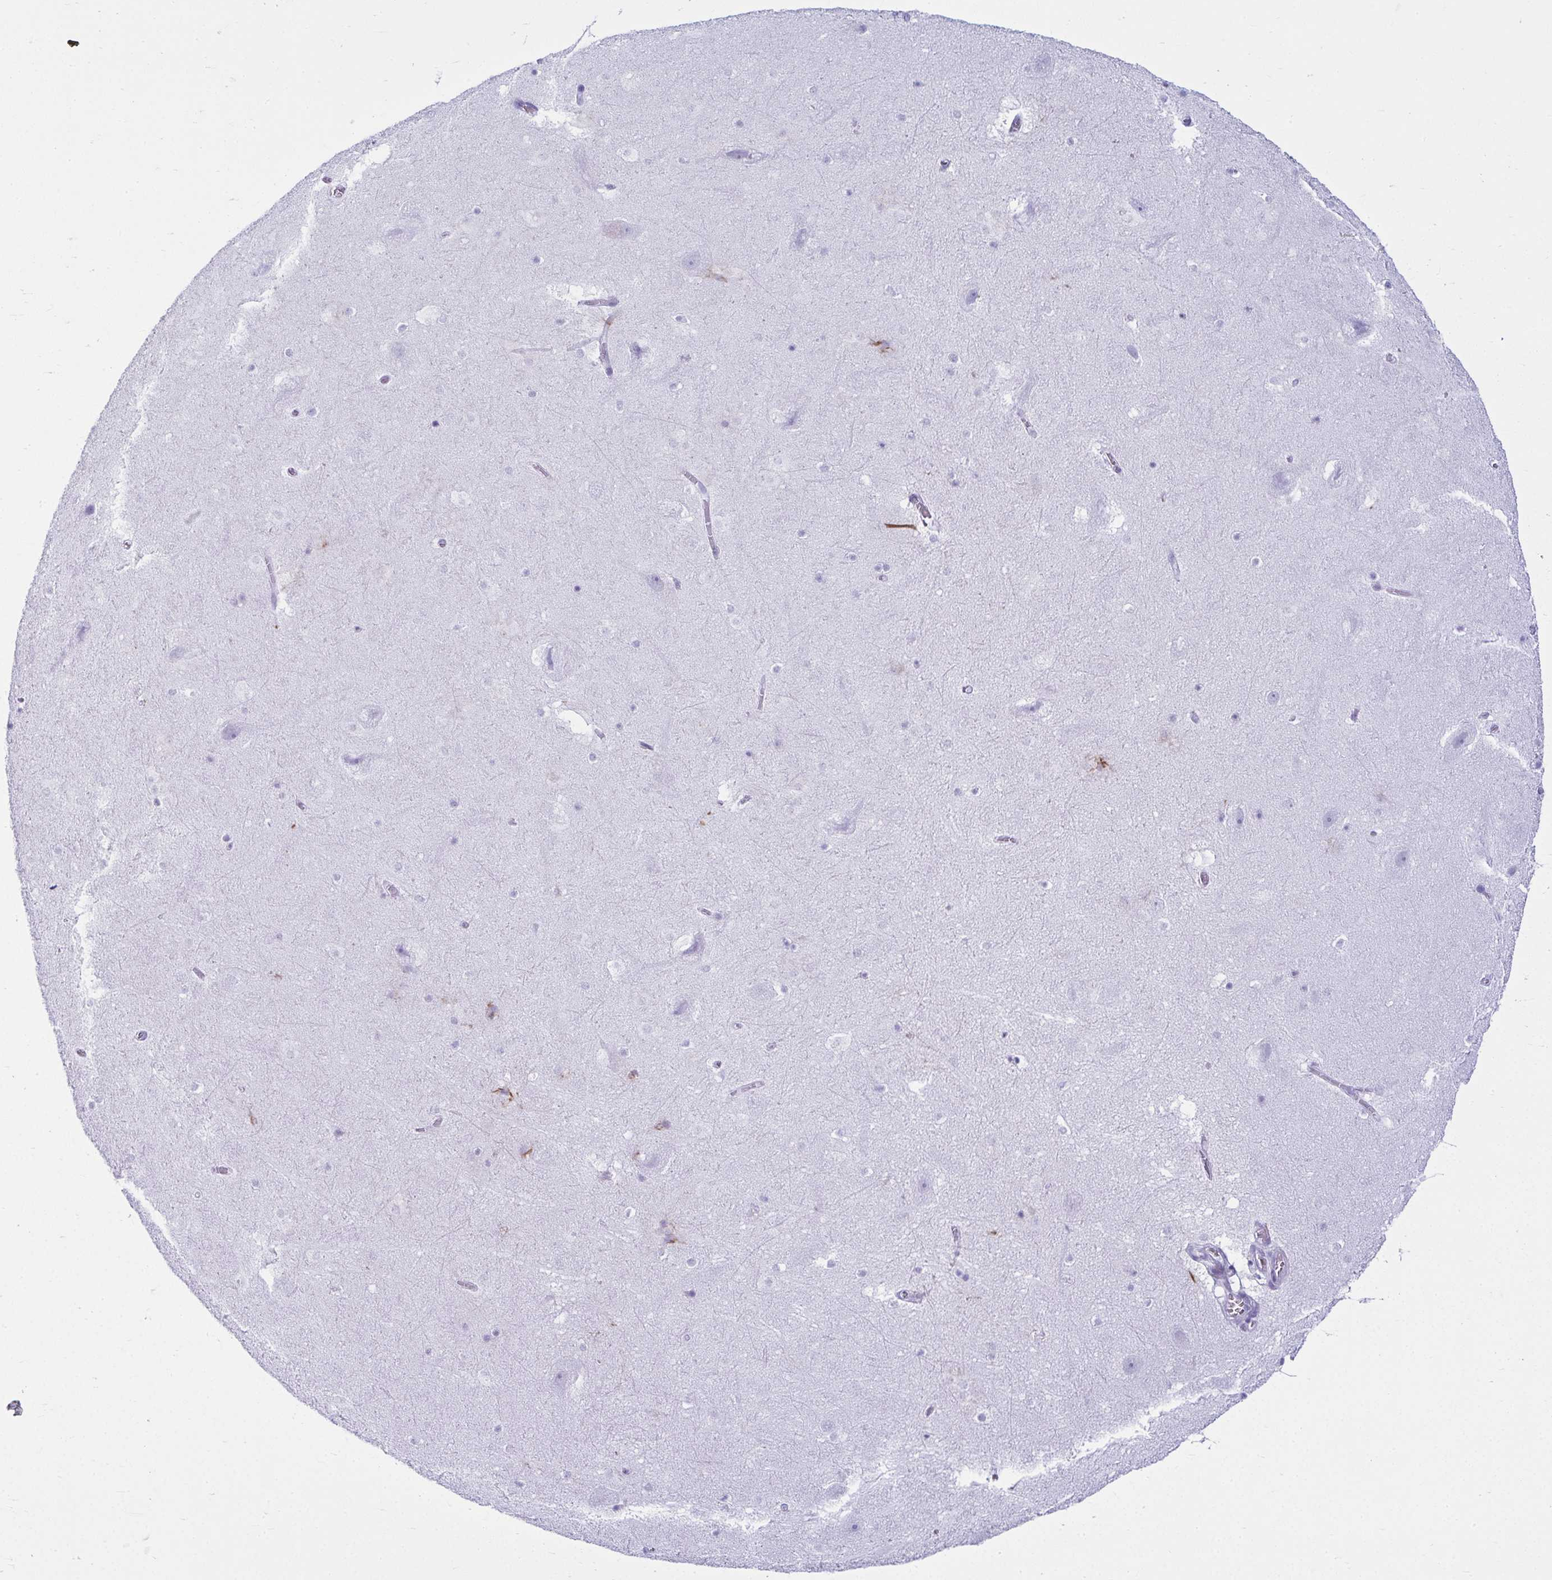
{"staining": {"intensity": "negative", "quantity": "none", "location": "none"}, "tissue": "hippocampus", "cell_type": "Glial cells", "image_type": "normal", "snomed": [{"axis": "morphology", "description": "Normal tissue, NOS"}, {"axis": "topography", "description": "Hippocampus"}], "caption": "Immunohistochemistry image of normal hippocampus: human hippocampus stained with DAB (3,3'-diaminobenzidine) demonstrates no significant protein positivity in glial cells. Nuclei are stained in blue.", "gene": "CLGN", "patient": {"sex": "female", "age": 42}}